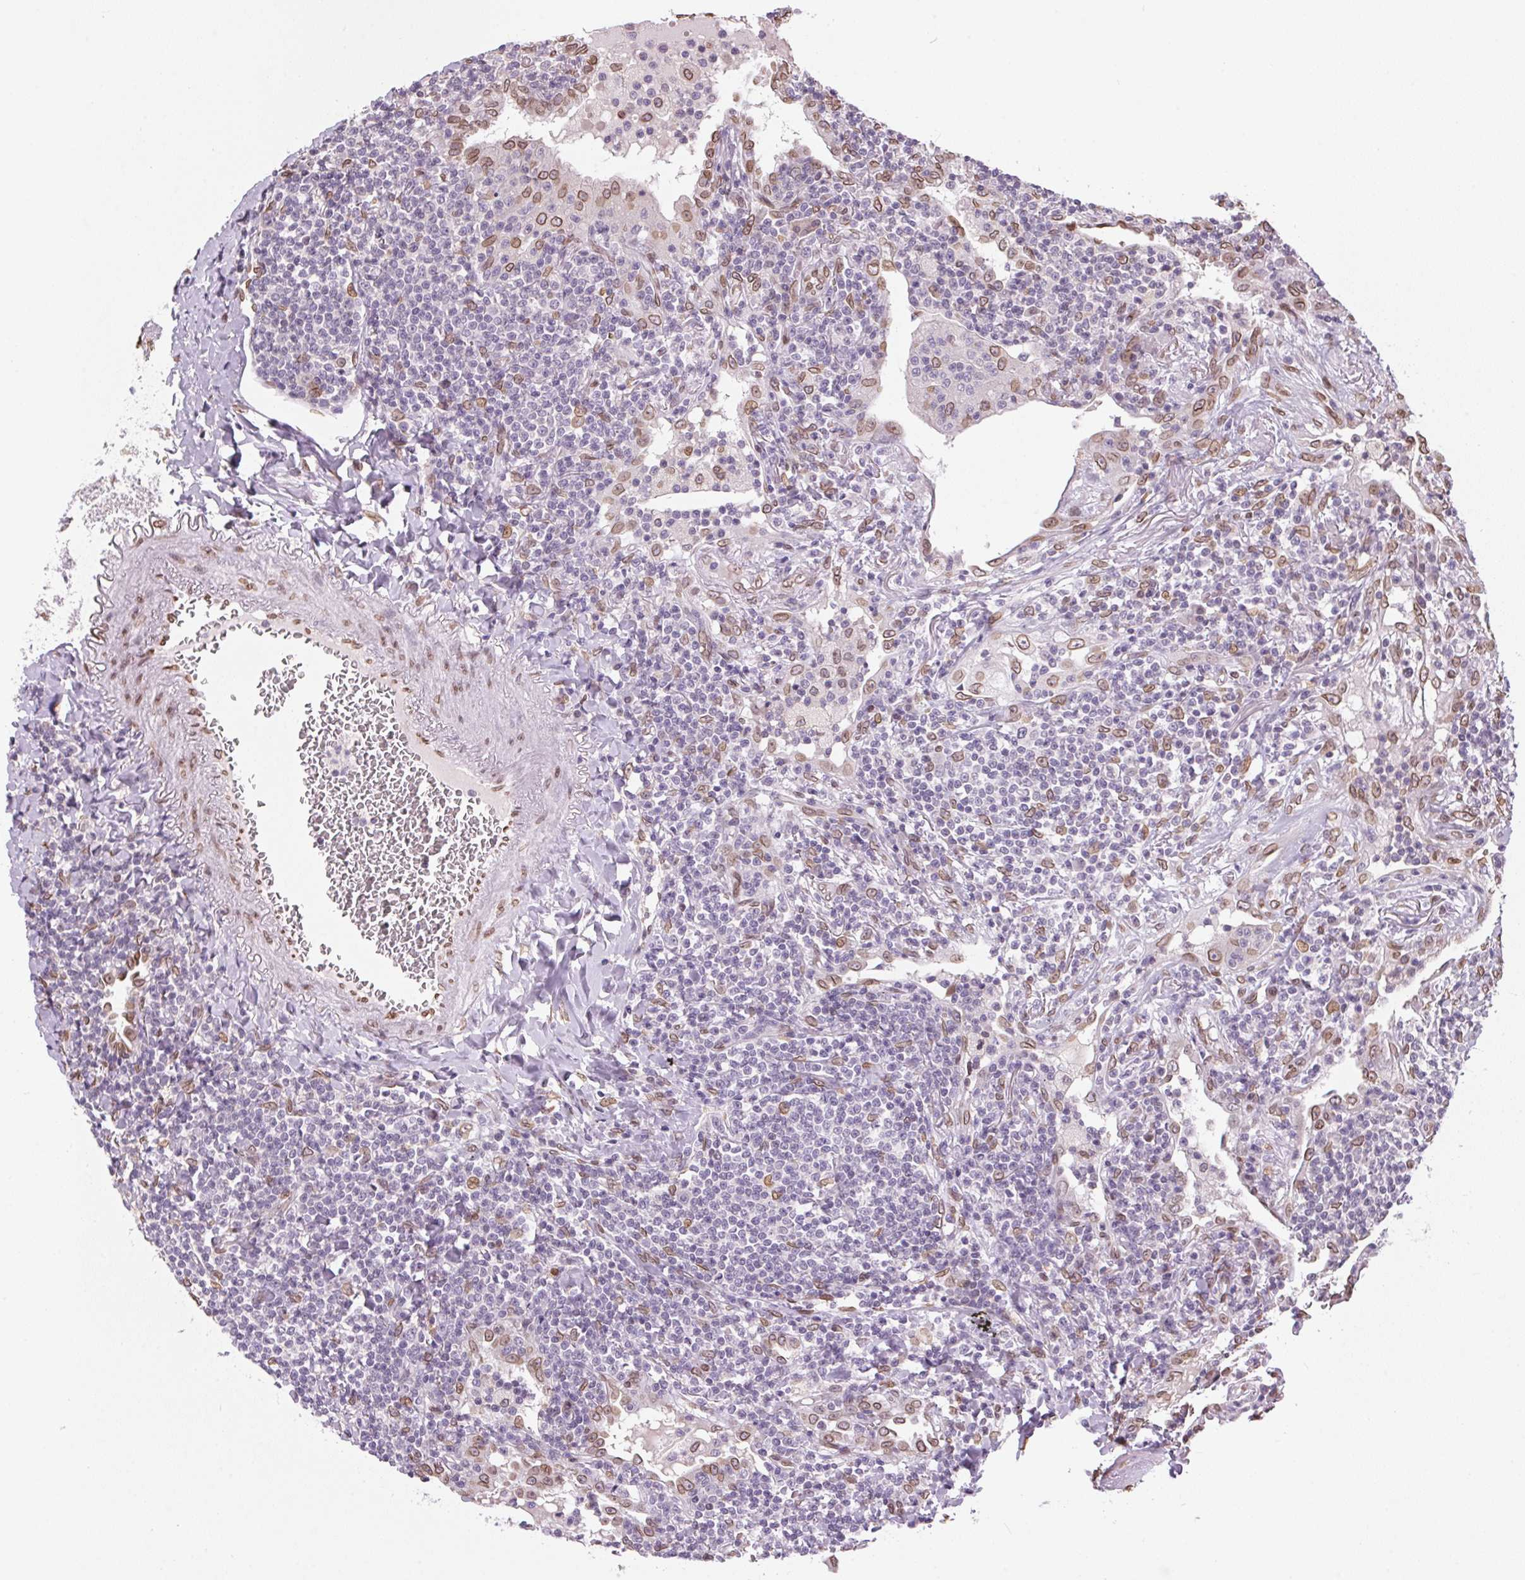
{"staining": {"intensity": "negative", "quantity": "none", "location": "none"}, "tissue": "lymphoma", "cell_type": "Tumor cells", "image_type": "cancer", "snomed": [{"axis": "morphology", "description": "Malignant lymphoma, non-Hodgkin's type, Low grade"}, {"axis": "topography", "description": "Lung"}], "caption": "An immunohistochemistry (IHC) histopathology image of lymphoma is shown. There is no staining in tumor cells of lymphoma.", "gene": "TMEM175", "patient": {"sex": "female", "age": 71}}